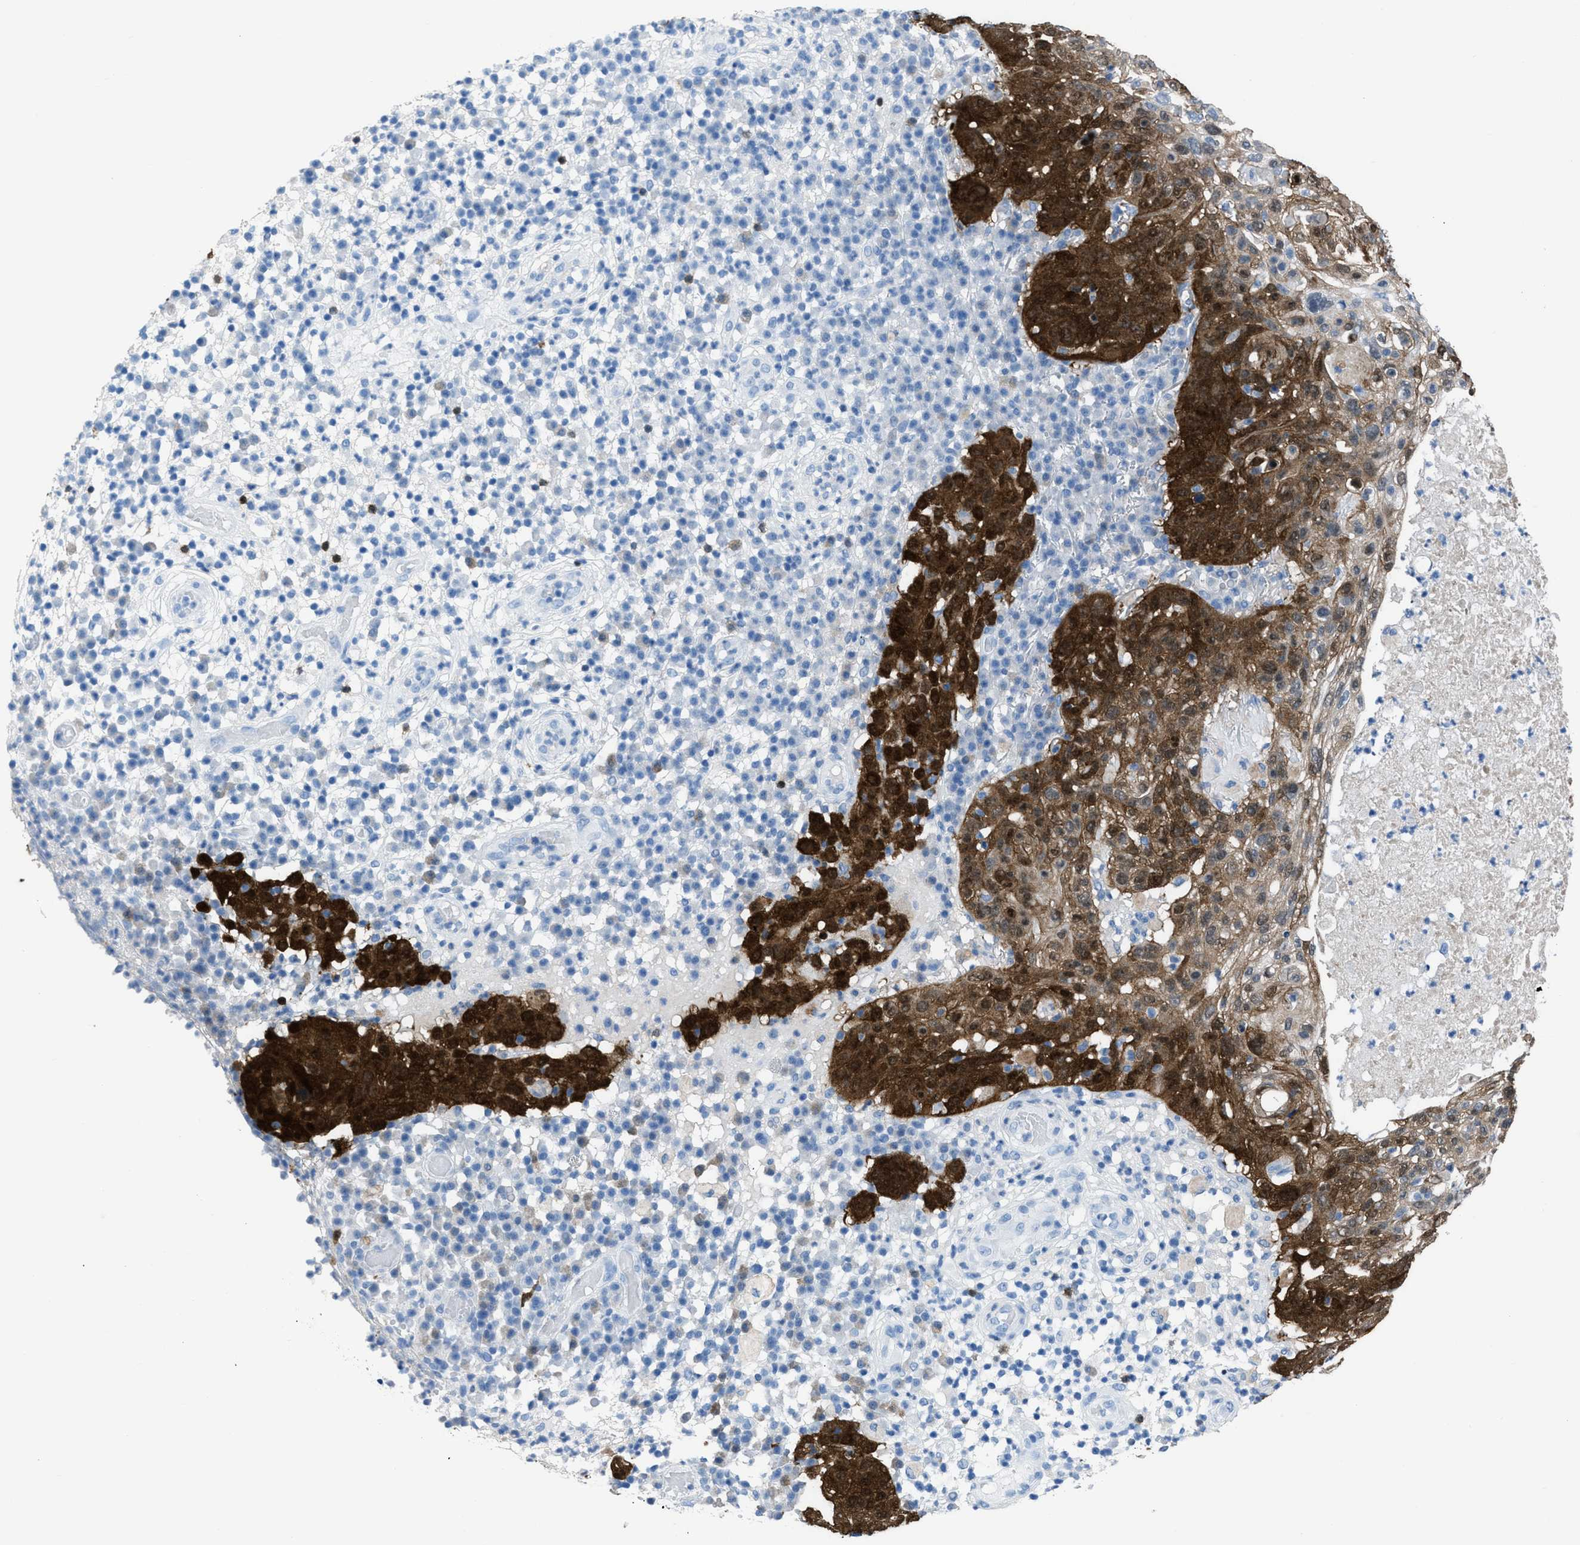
{"staining": {"intensity": "strong", "quantity": ">75%", "location": "cytoplasmic/membranous,nuclear"}, "tissue": "skin cancer", "cell_type": "Tumor cells", "image_type": "cancer", "snomed": [{"axis": "morphology", "description": "Squamous cell carcinoma in situ, NOS"}, {"axis": "morphology", "description": "Squamous cell carcinoma, NOS"}, {"axis": "topography", "description": "Skin"}], "caption": "Strong cytoplasmic/membranous and nuclear protein expression is identified in about >75% of tumor cells in skin squamous cell carcinoma.", "gene": "CDKN2A", "patient": {"sex": "male", "age": 93}}